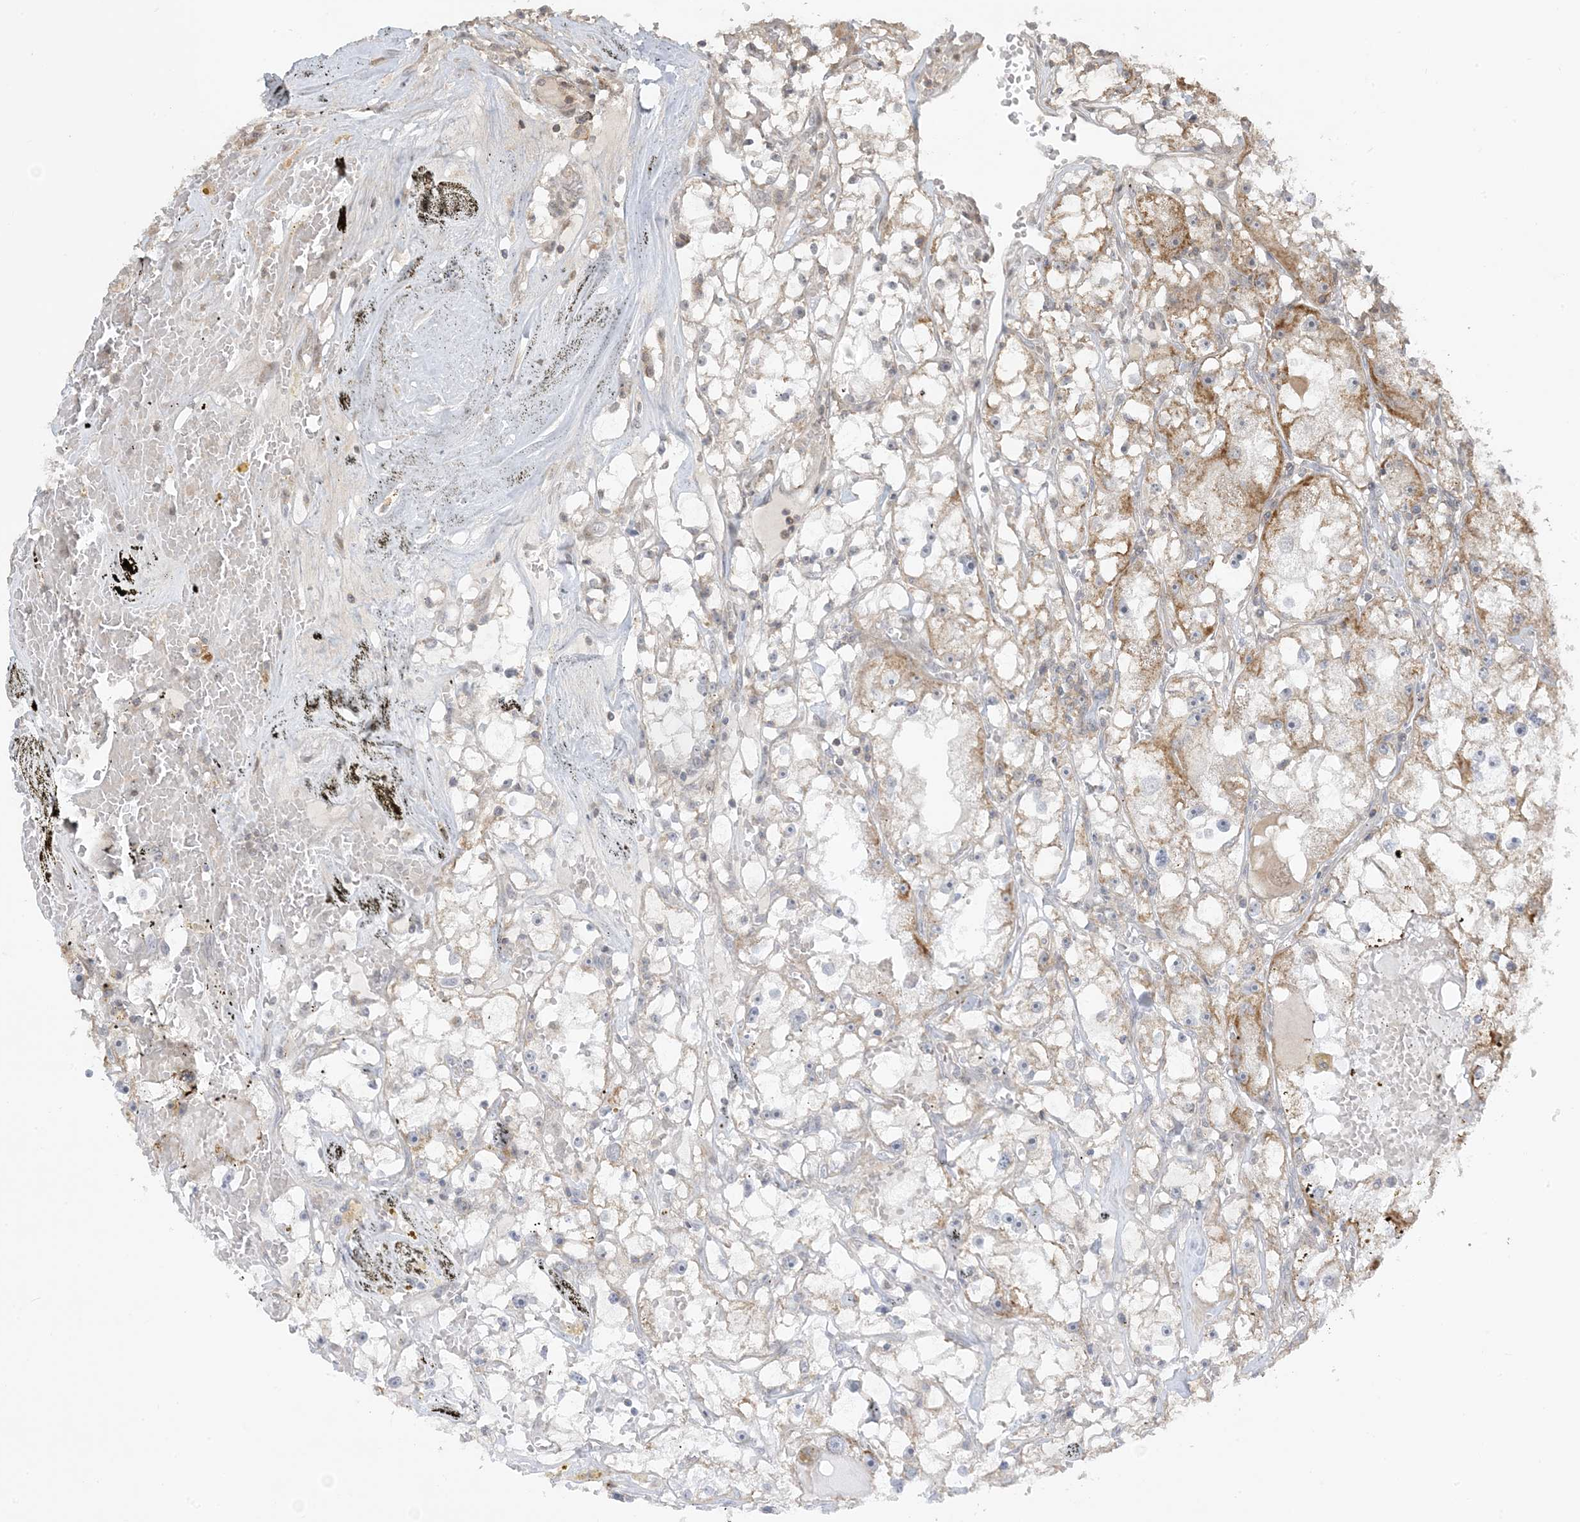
{"staining": {"intensity": "moderate", "quantity": "25%-75%", "location": "cytoplasmic/membranous"}, "tissue": "renal cancer", "cell_type": "Tumor cells", "image_type": "cancer", "snomed": [{"axis": "morphology", "description": "Adenocarcinoma, NOS"}, {"axis": "topography", "description": "Kidney"}], "caption": "Renal adenocarcinoma tissue shows moderate cytoplasmic/membranous staining in approximately 25%-75% of tumor cells, visualized by immunohistochemistry. Using DAB (brown) and hematoxylin (blue) stains, captured at high magnification using brightfield microscopy.", "gene": "PHLDB2", "patient": {"sex": "male", "age": 56}}